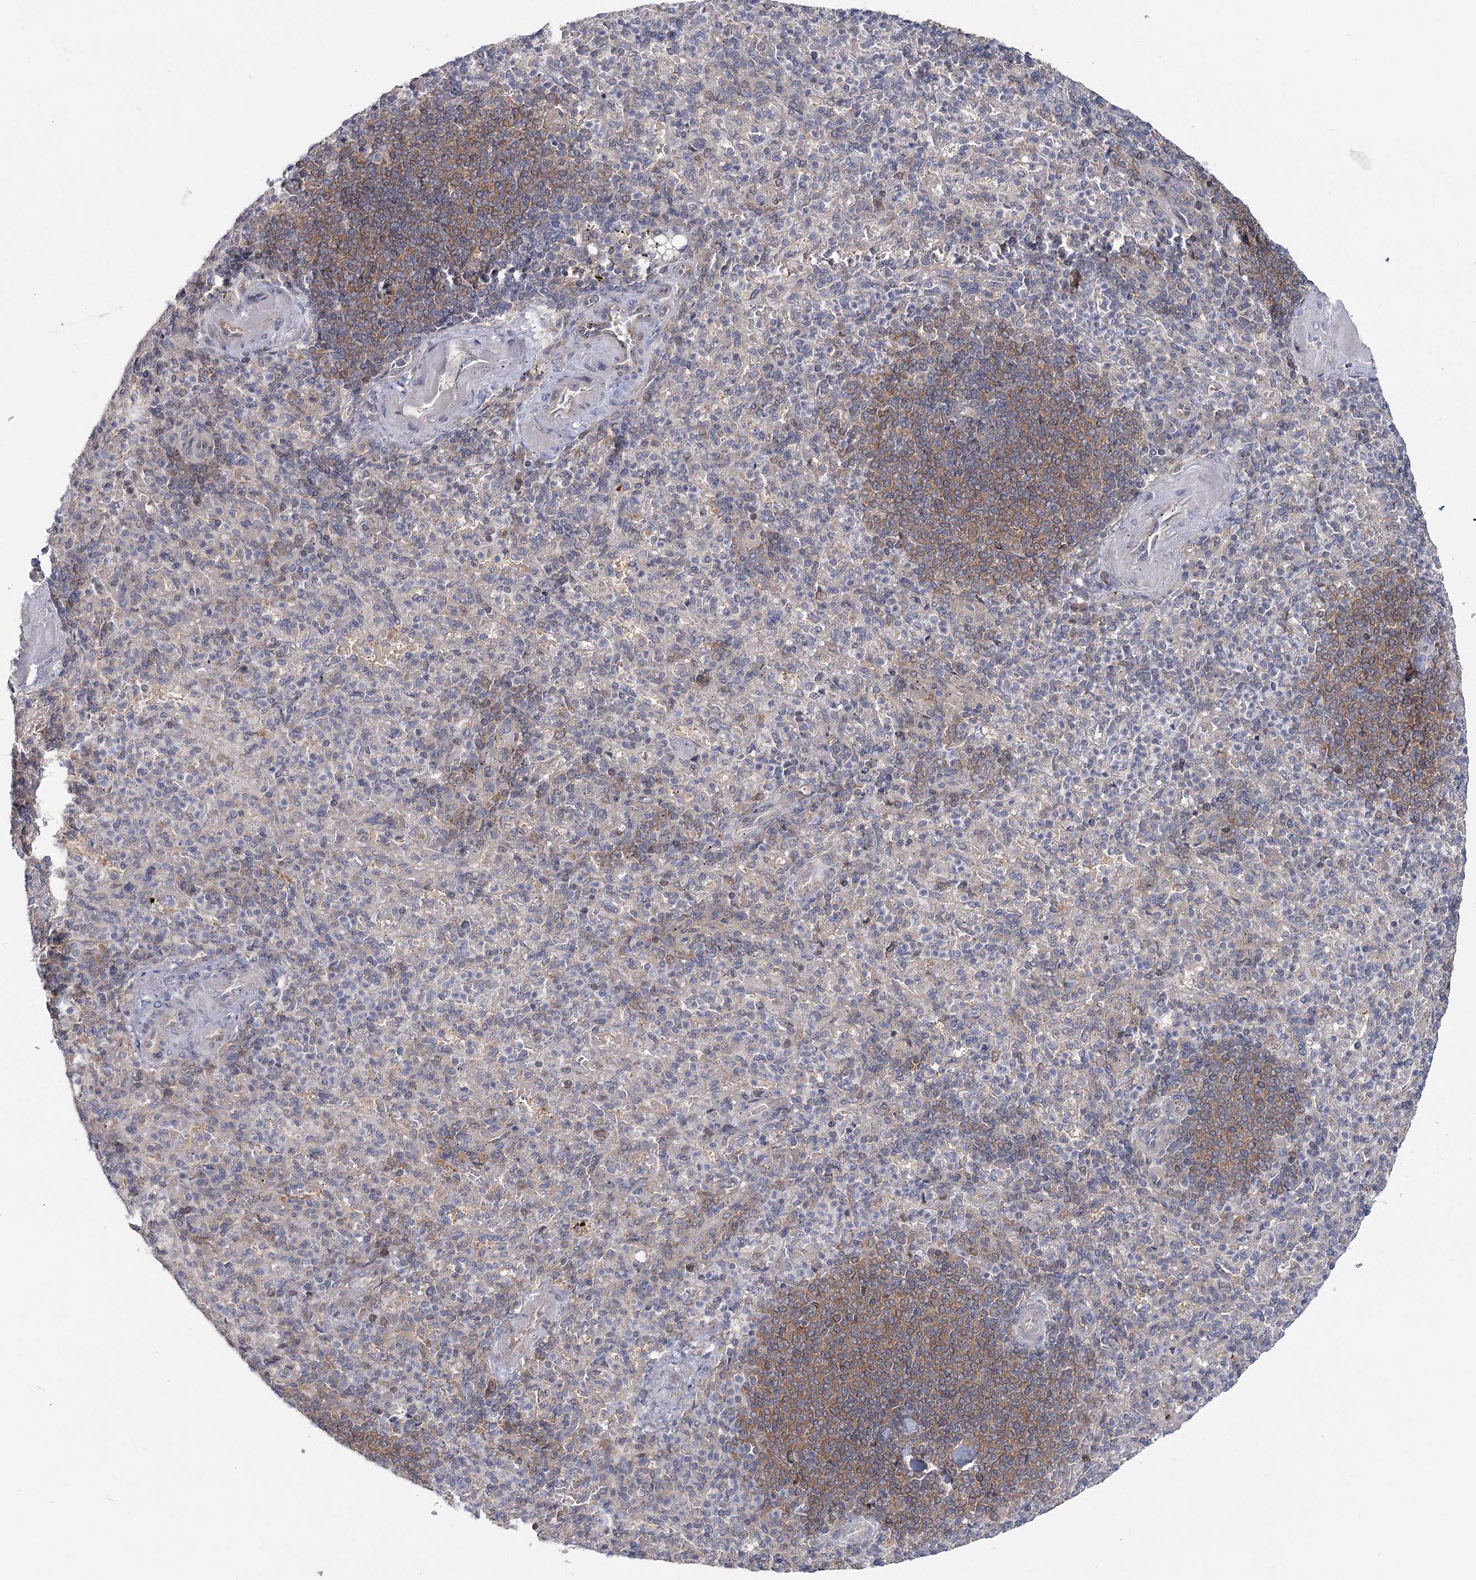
{"staining": {"intensity": "negative", "quantity": "none", "location": "none"}, "tissue": "spleen", "cell_type": "Cells in red pulp", "image_type": "normal", "snomed": [{"axis": "morphology", "description": "Normal tissue, NOS"}, {"axis": "topography", "description": "Spleen"}], "caption": "The micrograph exhibits no staining of cells in red pulp in unremarkable spleen.", "gene": "MAP3K13", "patient": {"sex": "female", "age": 74}}